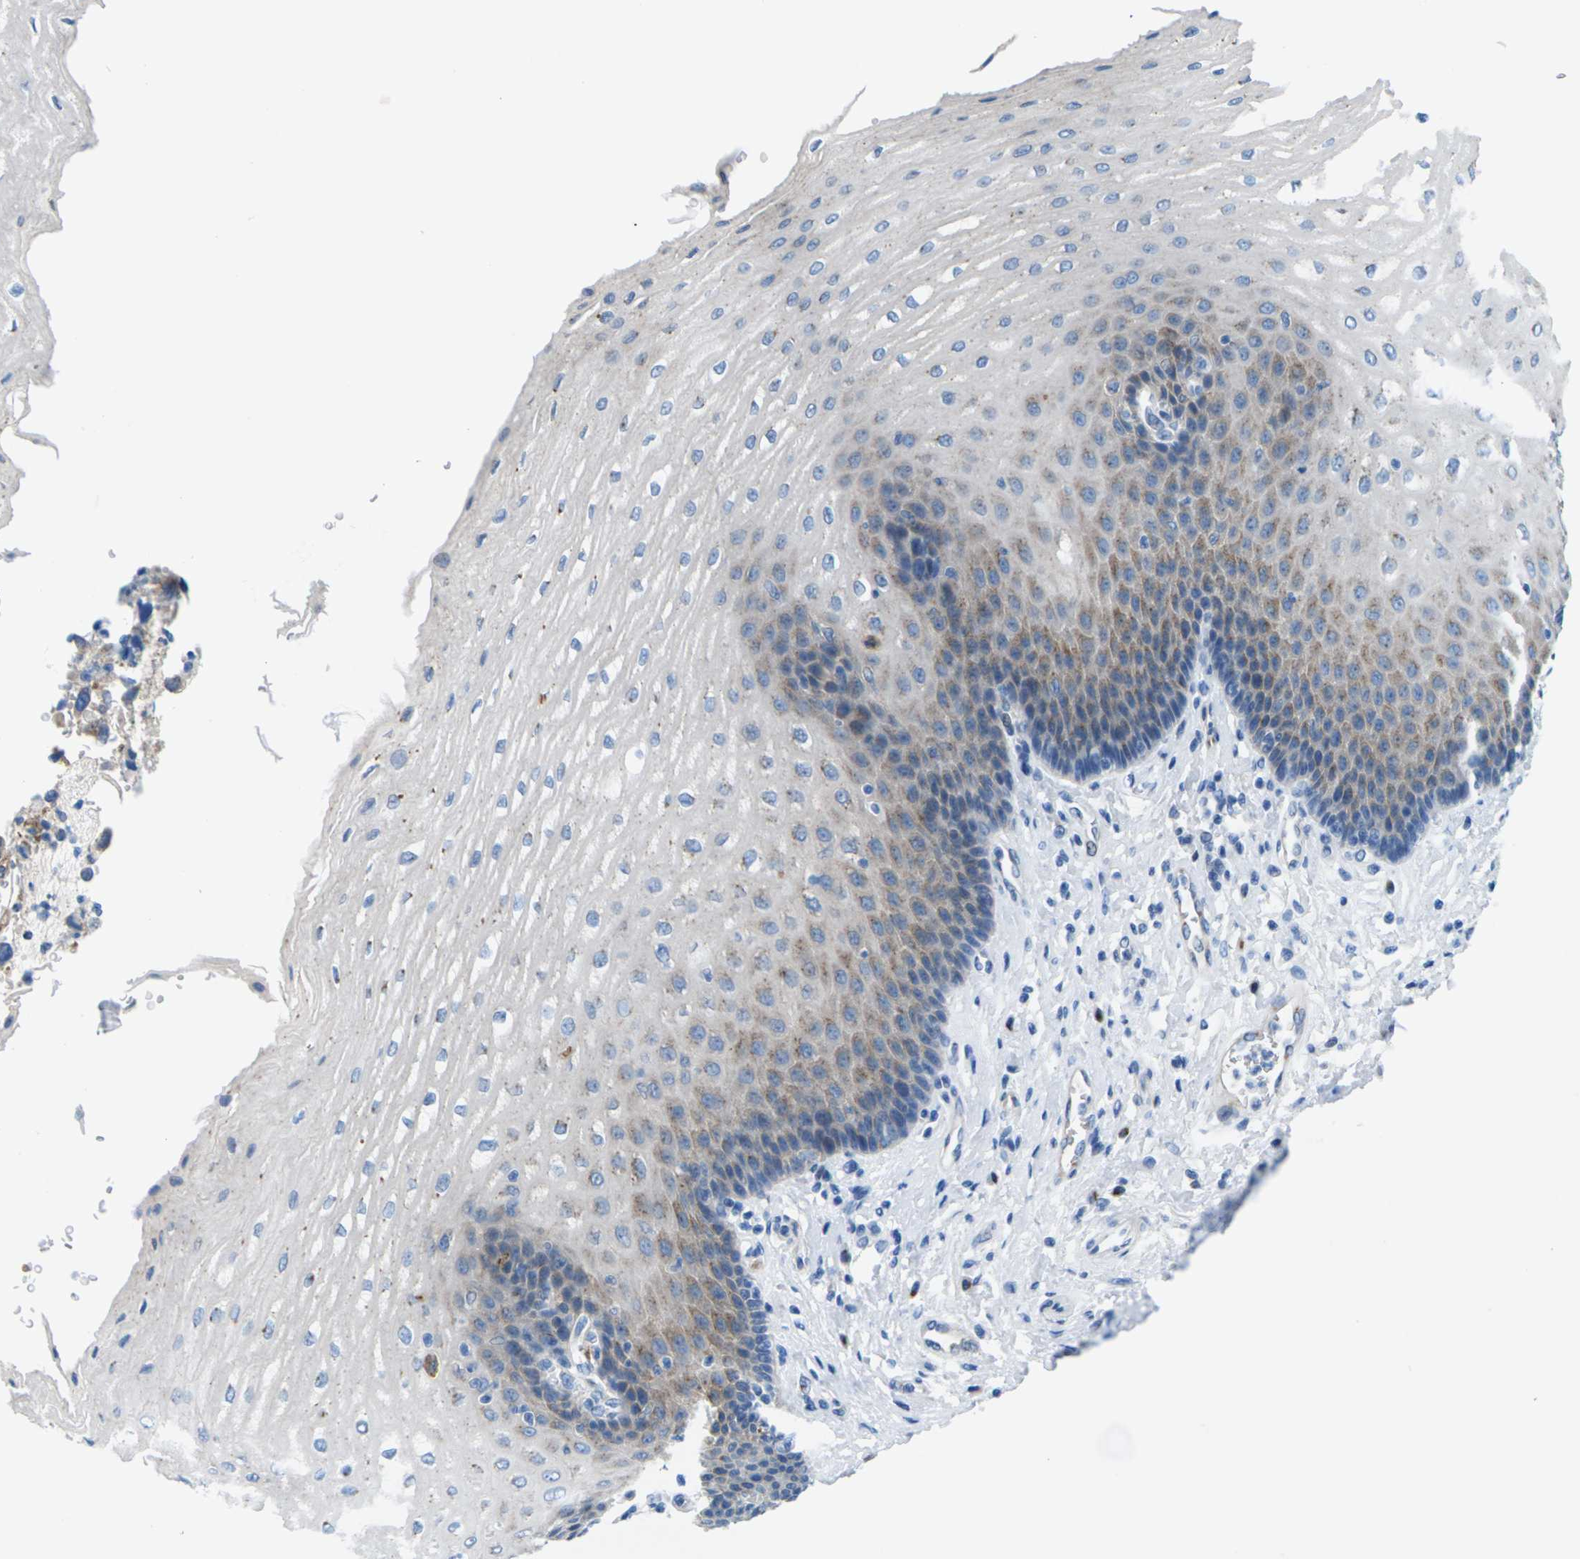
{"staining": {"intensity": "moderate", "quantity": "<25%", "location": "cytoplasmic/membranous"}, "tissue": "esophagus", "cell_type": "Squamous epithelial cells", "image_type": "normal", "snomed": [{"axis": "morphology", "description": "Normal tissue, NOS"}, {"axis": "topography", "description": "Esophagus"}], "caption": "The immunohistochemical stain shows moderate cytoplasmic/membranous positivity in squamous epithelial cells of benign esophagus. Immunohistochemistry (ihc) stains the protein of interest in brown and the nuclei are stained blue.", "gene": "SYNGR2", "patient": {"sex": "male", "age": 54}}